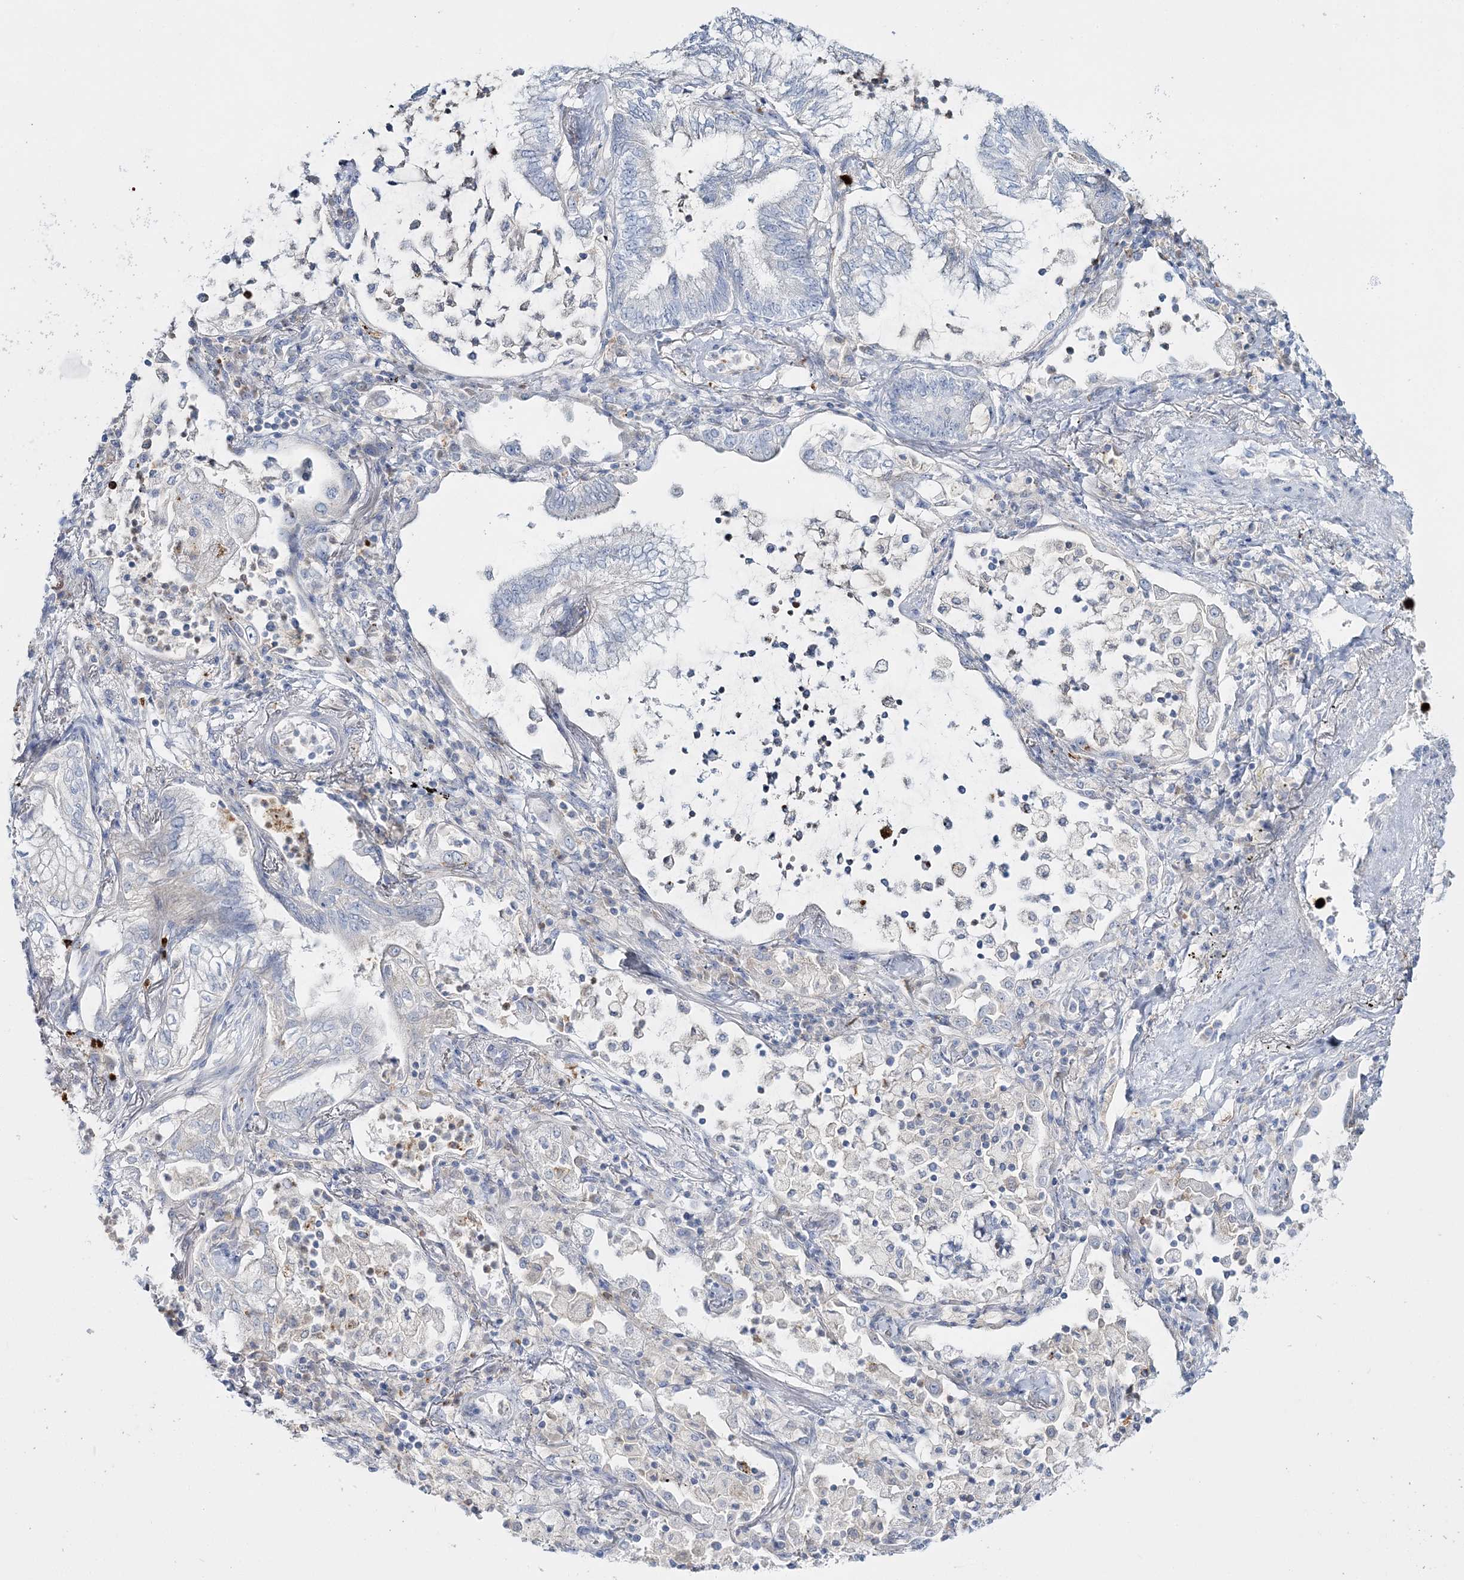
{"staining": {"intensity": "negative", "quantity": "none", "location": "none"}, "tissue": "lung cancer", "cell_type": "Tumor cells", "image_type": "cancer", "snomed": [{"axis": "morphology", "description": "Adenocarcinoma, NOS"}, {"axis": "topography", "description": "Lung"}], "caption": "This is an immunohistochemistry (IHC) histopathology image of lung cancer. There is no staining in tumor cells.", "gene": "WDSUB1", "patient": {"sex": "female", "age": 70}}